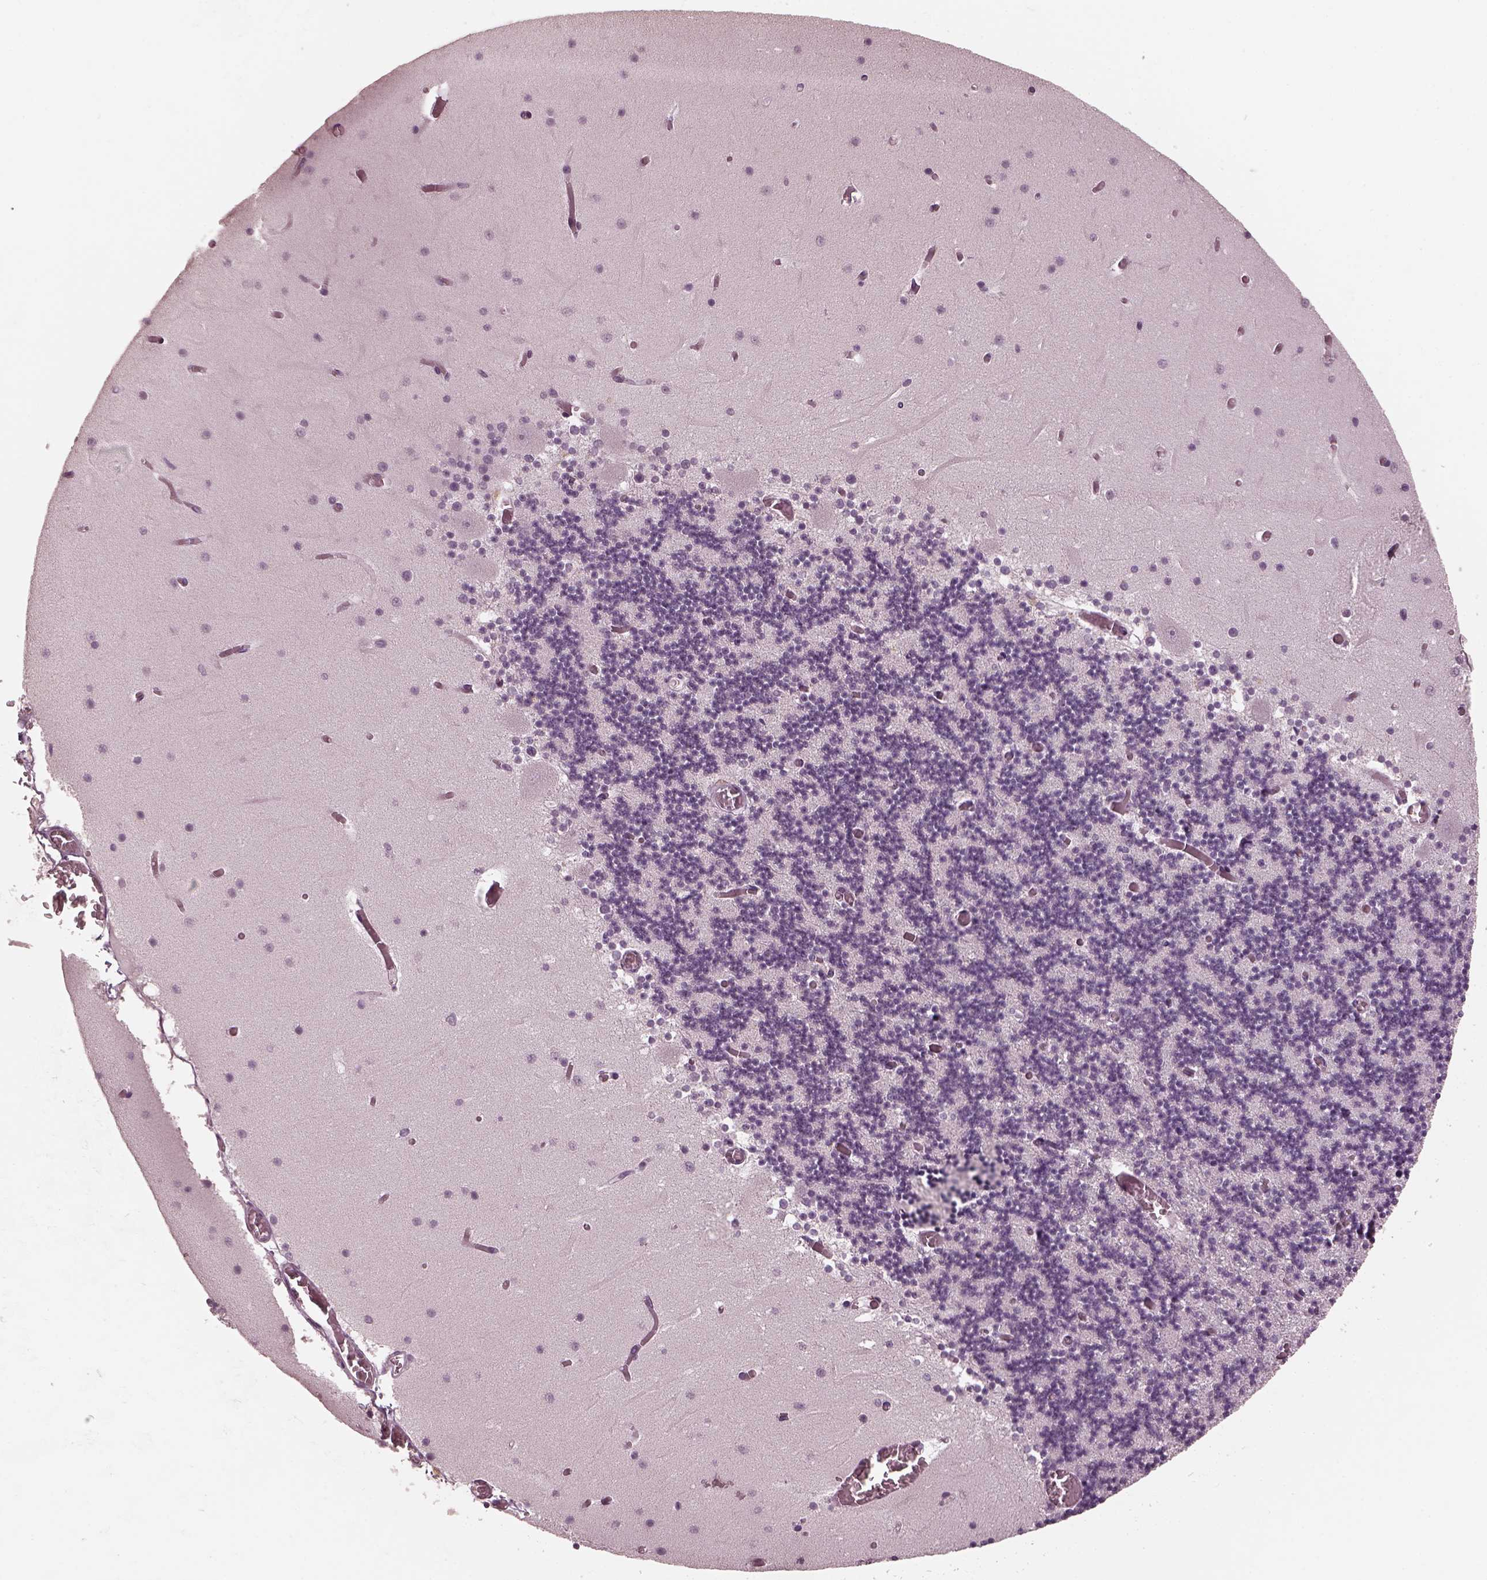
{"staining": {"intensity": "negative", "quantity": "none", "location": "none"}, "tissue": "cerebellum", "cell_type": "Cells in granular layer", "image_type": "normal", "snomed": [{"axis": "morphology", "description": "Normal tissue, NOS"}, {"axis": "topography", "description": "Cerebellum"}], "caption": "Immunohistochemical staining of normal cerebellum reveals no significant positivity in cells in granular layer.", "gene": "RCVRN", "patient": {"sex": "female", "age": 28}}